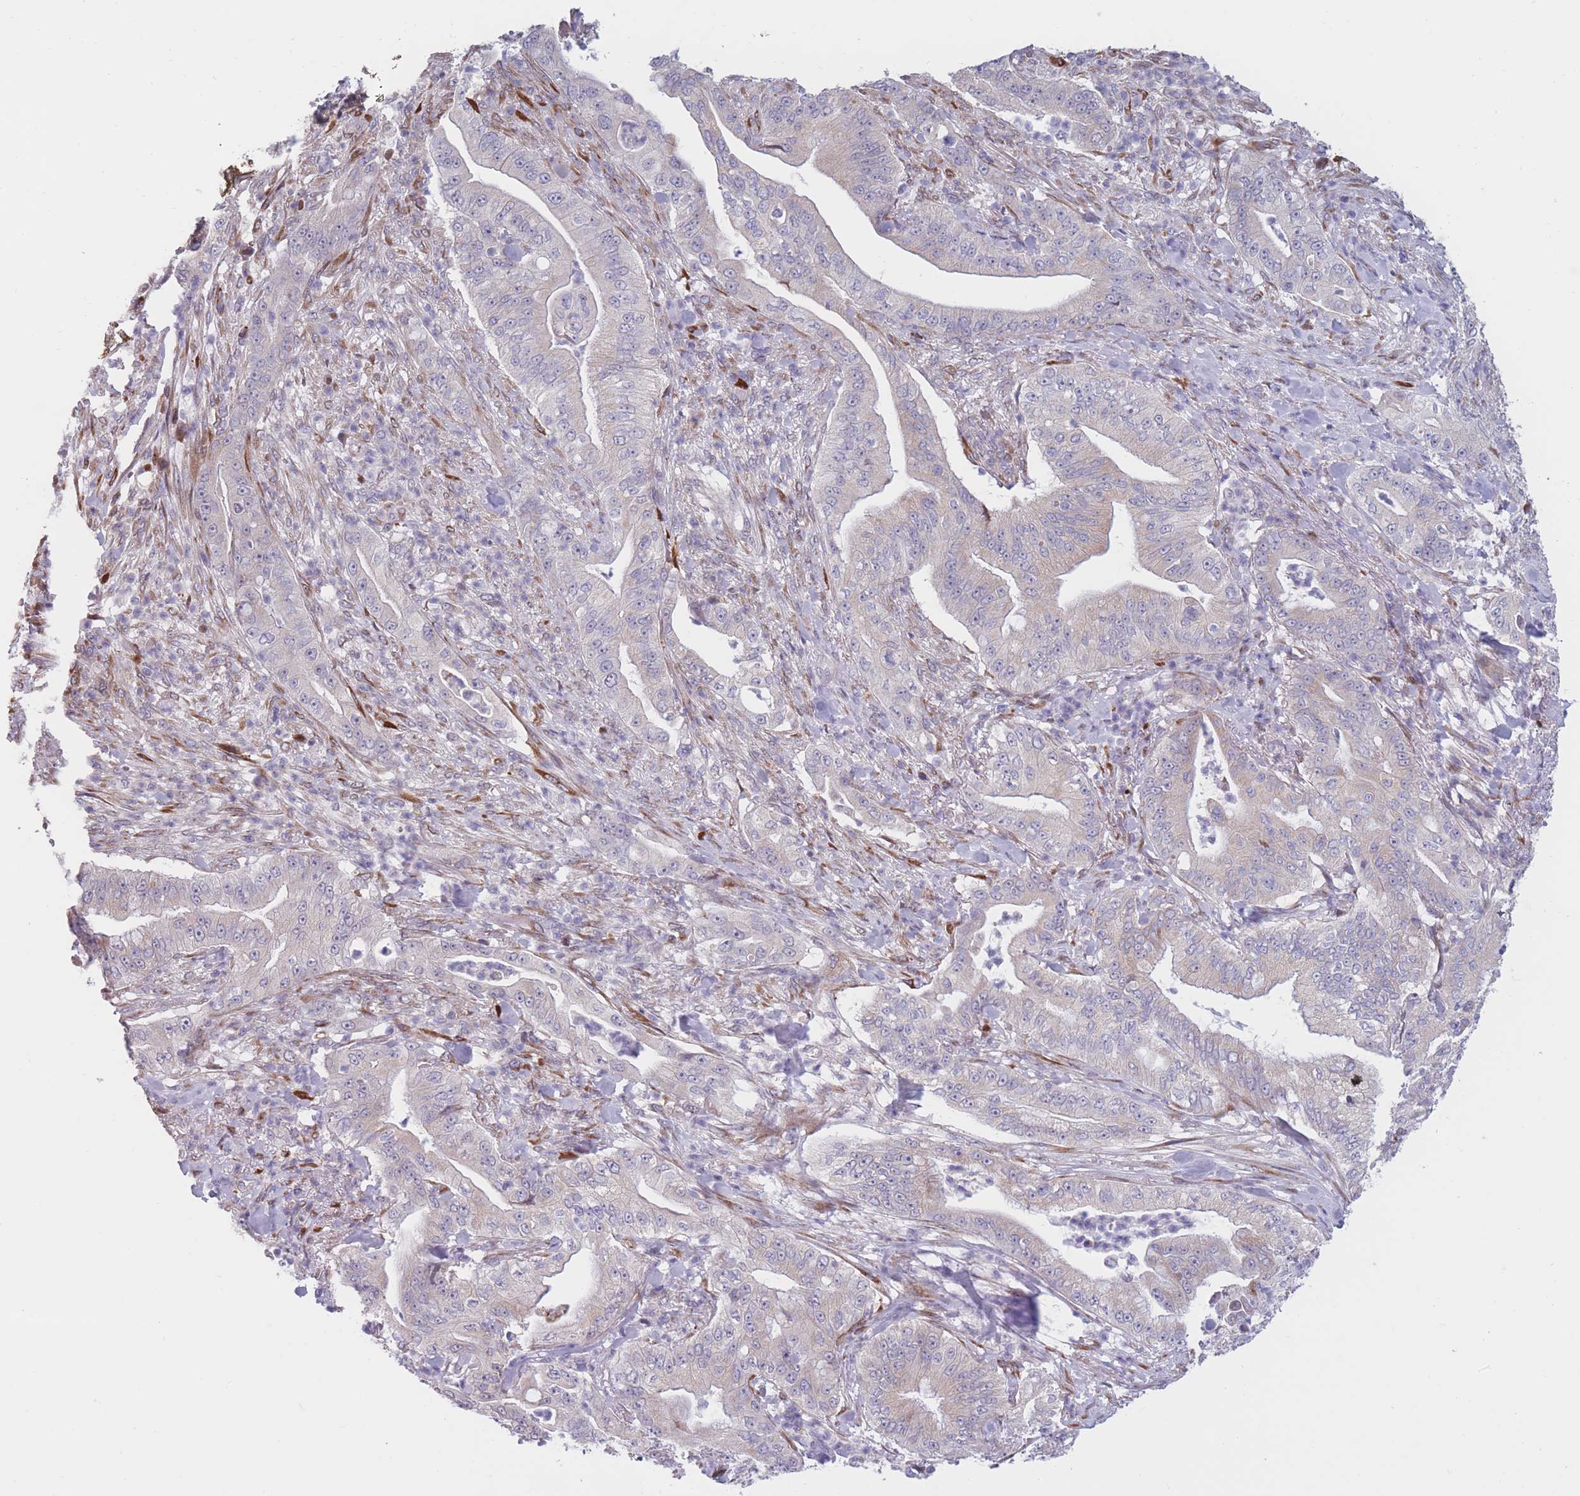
{"staining": {"intensity": "negative", "quantity": "none", "location": "none"}, "tissue": "pancreatic cancer", "cell_type": "Tumor cells", "image_type": "cancer", "snomed": [{"axis": "morphology", "description": "Adenocarcinoma, NOS"}, {"axis": "topography", "description": "Pancreas"}], "caption": "IHC photomicrograph of human adenocarcinoma (pancreatic) stained for a protein (brown), which shows no staining in tumor cells.", "gene": "CCNQ", "patient": {"sex": "male", "age": 71}}